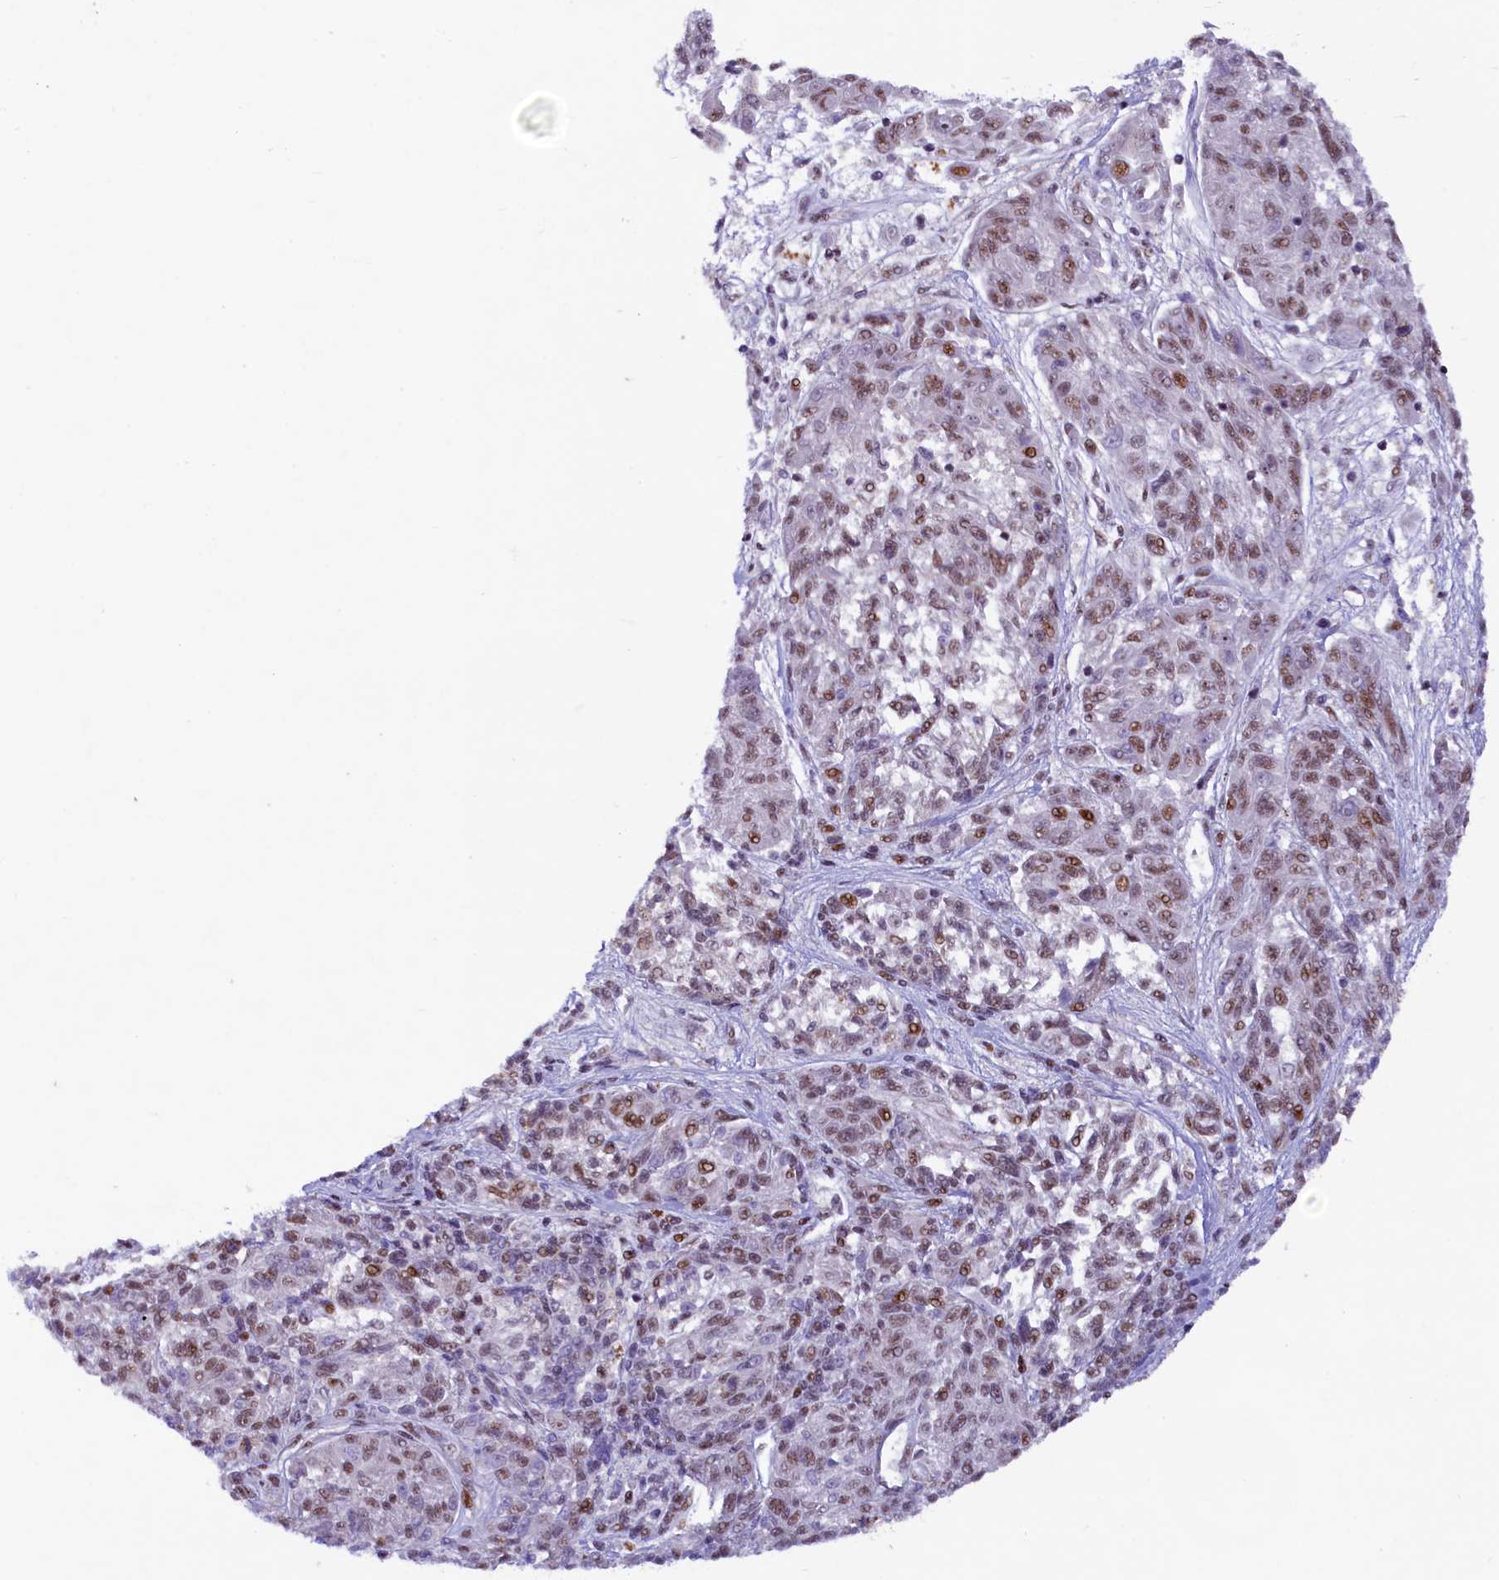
{"staining": {"intensity": "moderate", "quantity": "25%-75%", "location": "nuclear"}, "tissue": "melanoma", "cell_type": "Tumor cells", "image_type": "cancer", "snomed": [{"axis": "morphology", "description": "Malignant melanoma, NOS"}, {"axis": "topography", "description": "Skin"}], "caption": "A histopathology image of malignant melanoma stained for a protein demonstrates moderate nuclear brown staining in tumor cells. The staining was performed using DAB (3,3'-diaminobenzidine) to visualize the protein expression in brown, while the nuclei were stained in blue with hematoxylin (Magnification: 20x).", "gene": "ANKS3", "patient": {"sex": "male", "age": 53}}